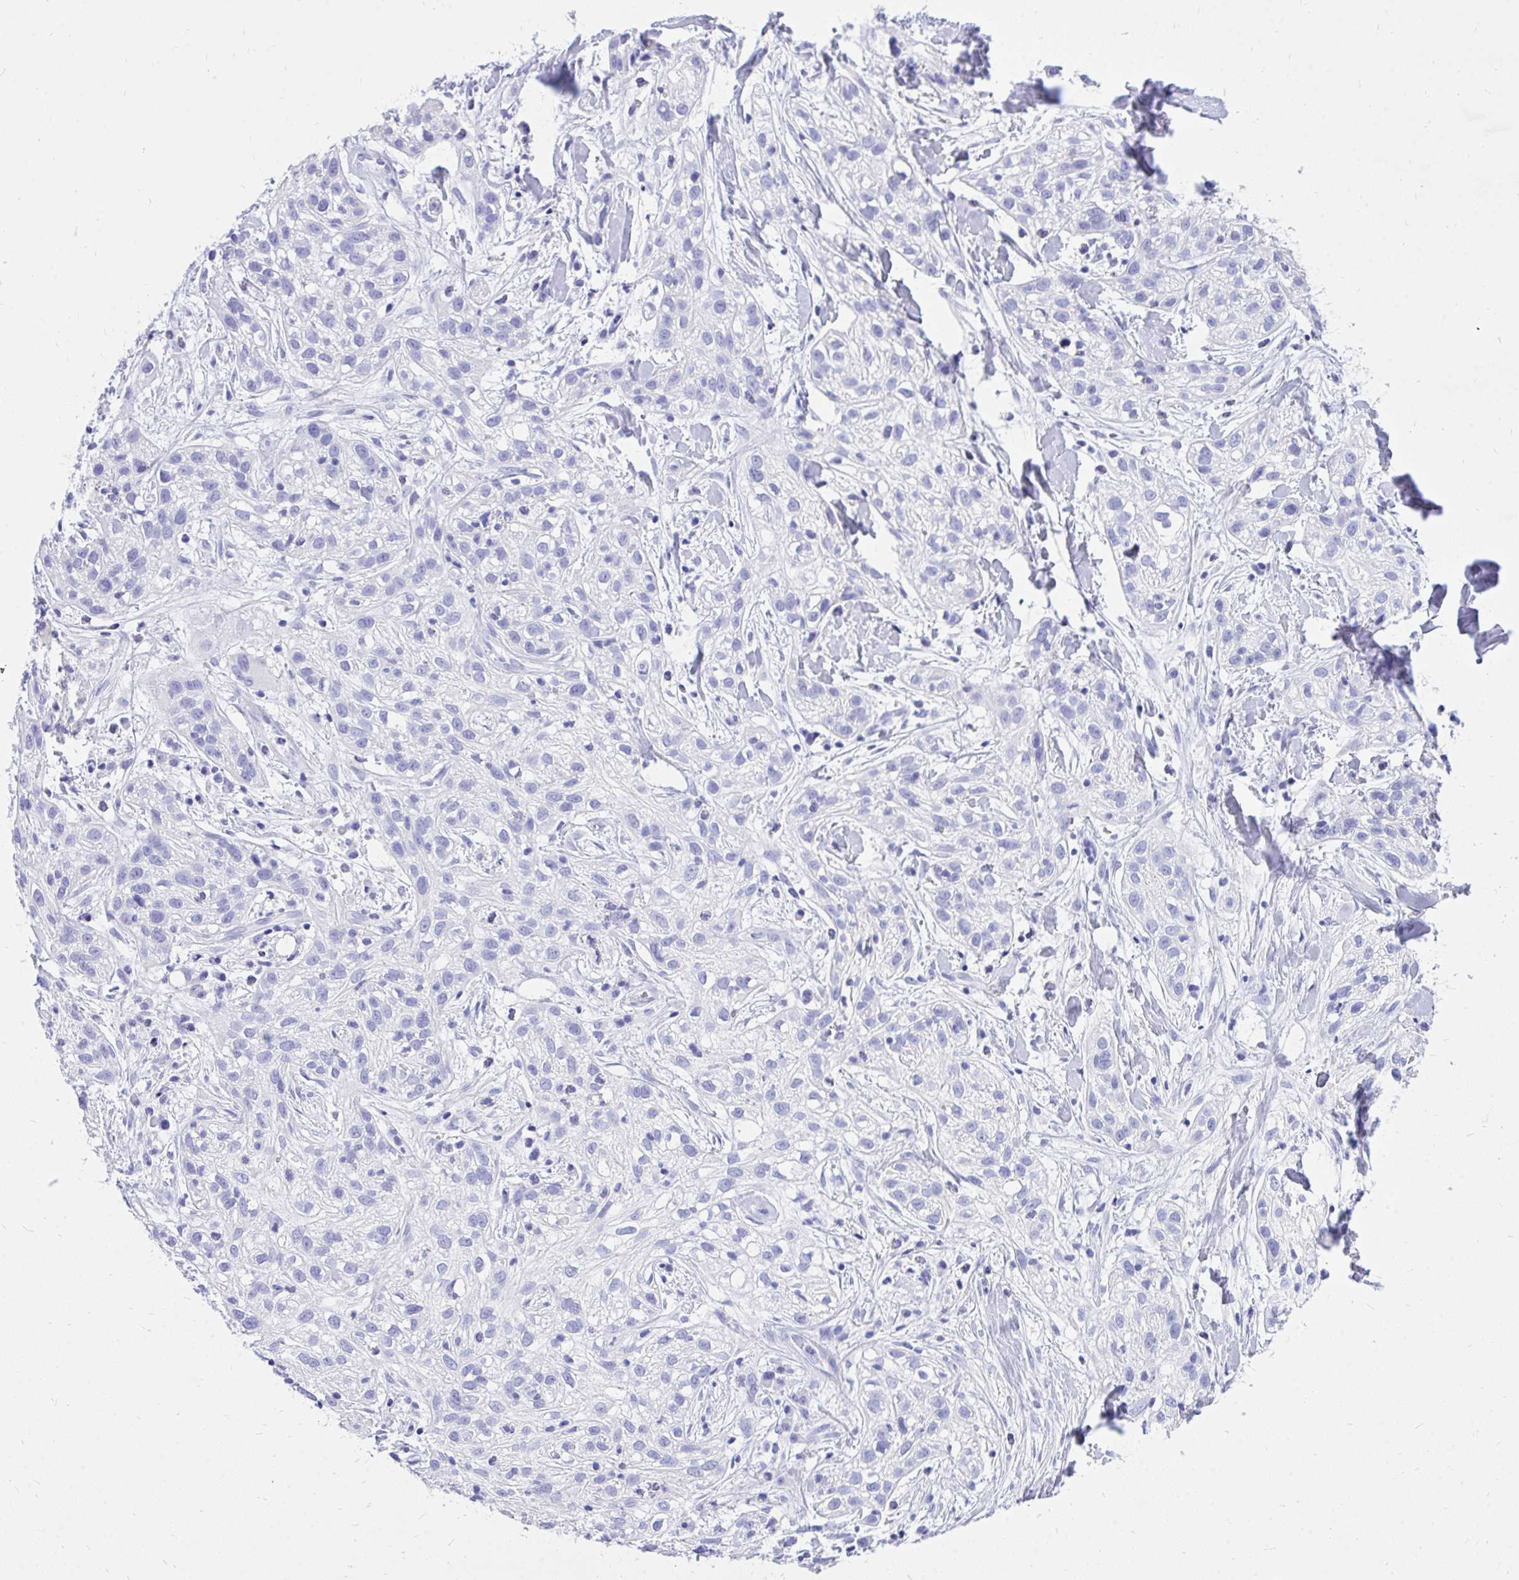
{"staining": {"intensity": "negative", "quantity": "none", "location": "none"}, "tissue": "skin cancer", "cell_type": "Tumor cells", "image_type": "cancer", "snomed": [{"axis": "morphology", "description": "Squamous cell carcinoma, NOS"}, {"axis": "topography", "description": "Skin"}], "caption": "Tumor cells are negative for brown protein staining in skin squamous cell carcinoma.", "gene": "MON1A", "patient": {"sex": "male", "age": 82}}